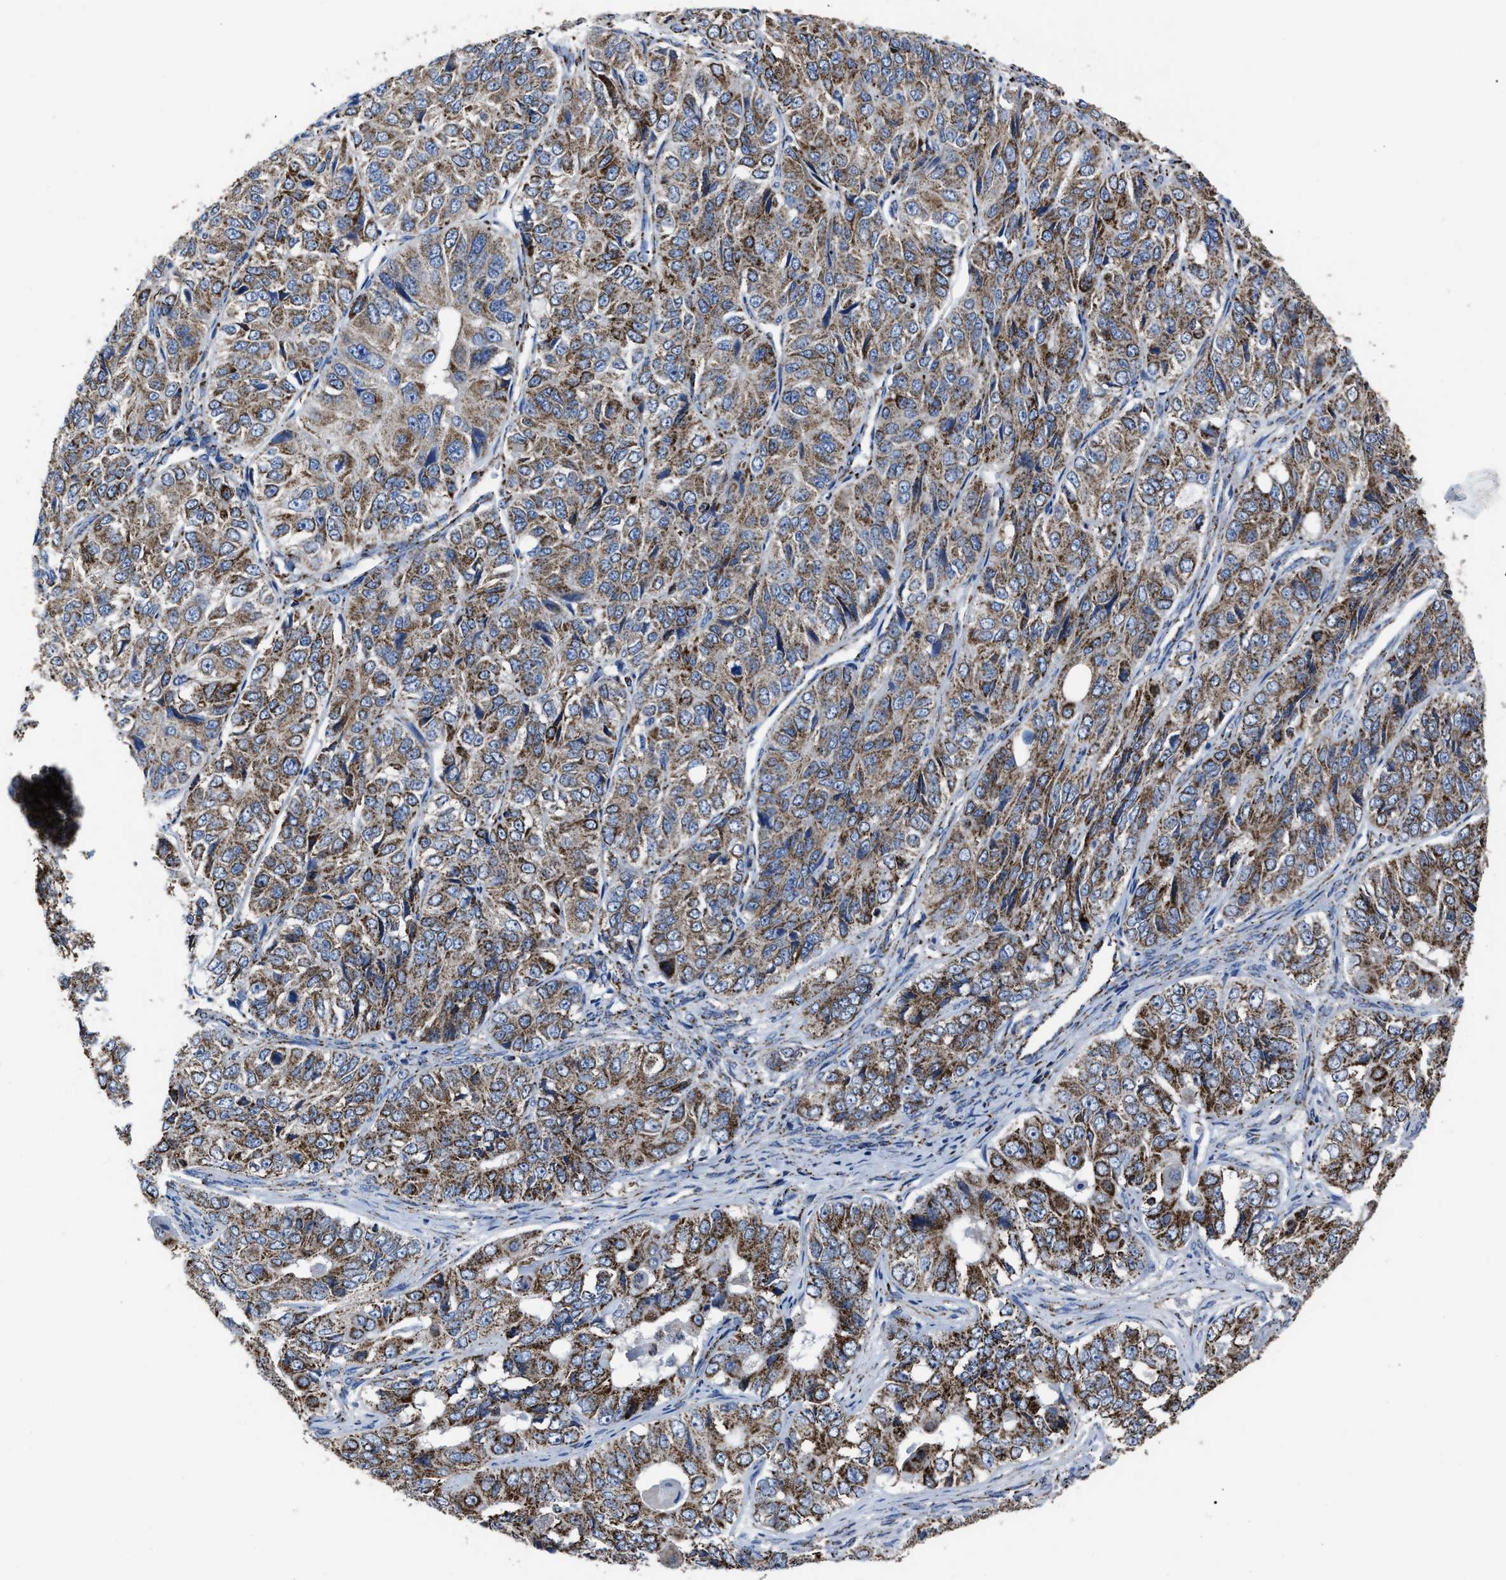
{"staining": {"intensity": "strong", "quantity": "25%-75%", "location": "cytoplasmic/membranous"}, "tissue": "ovarian cancer", "cell_type": "Tumor cells", "image_type": "cancer", "snomed": [{"axis": "morphology", "description": "Carcinoma, endometroid"}, {"axis": "topography", "description": "Ovary"}], "caption": "Protein staining of endometroid carcinoma (ovarian) tissue shows strong cytoplasmic/membranous expression in approximately 25%-75% of tumor cells. The staining was performed using DAB (3,3'-diaminobenzidine) to visualize the protein expression in brown, while the nuclei were stained in blue with hematoxylin (Magnification: 20x).", "gene": "NDUFV3", "patient": {"sex": "female", "age": 51}}